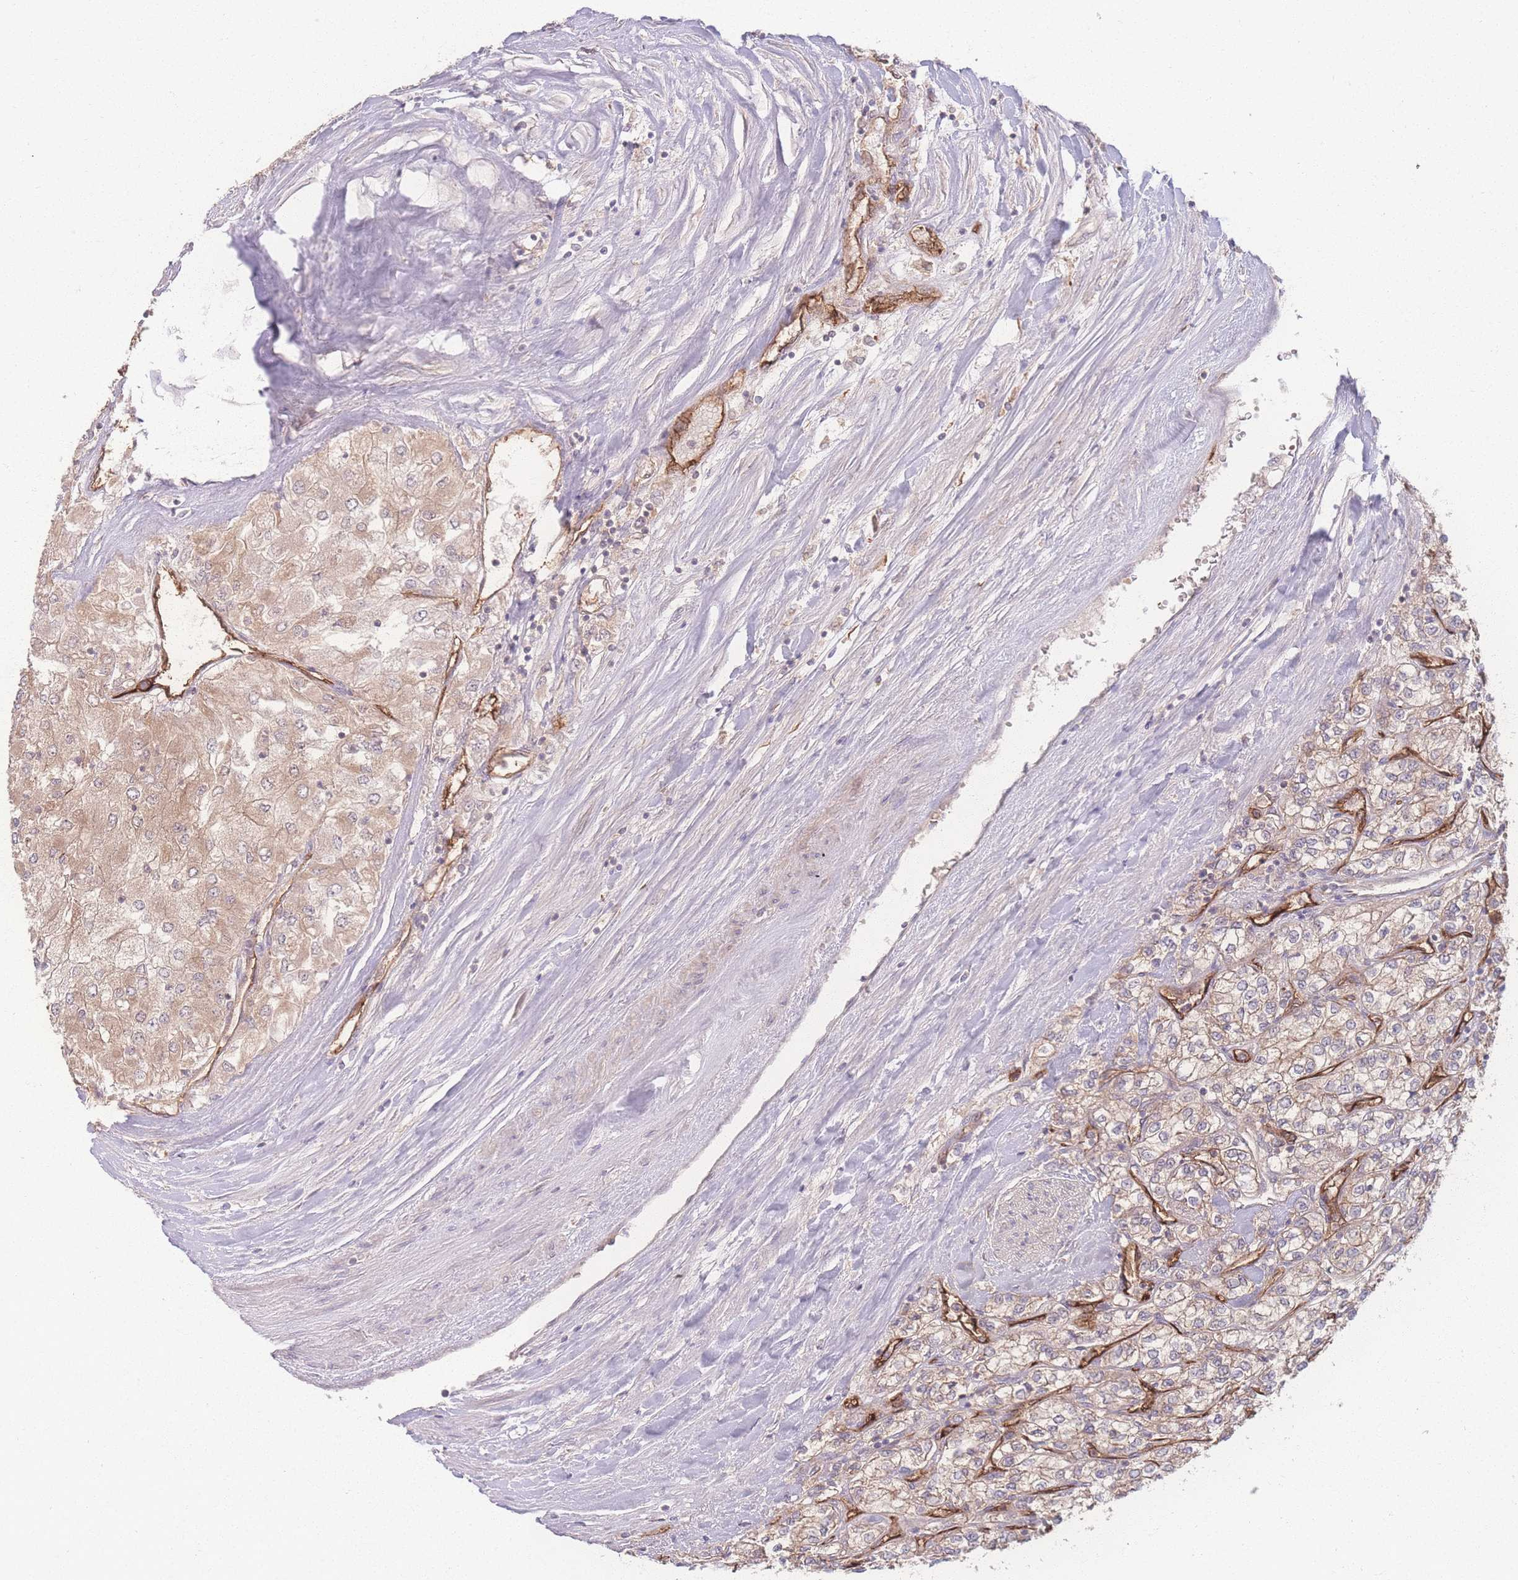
{"staining": {"intensity": "weak", "quantity": ">75%", "location": "cytoplasmic/membranous"}, "tissue": "renal cancer", "cell_type": "Tumor cells", "image_type": "cancer", "snomed": [{"axis": "morphology", "description": "Adenocarcinoma, NOS"}, {"axis": "topography", "description": "Kidney"}], "caption": "Human adenocarcinoma (renal) stained with a brown dye displays weak cytoplasmic/membranous positive expression in about >75% of tumor cells.", "gene": "INSR", "patient": {"sex": "male", "age": 80}}